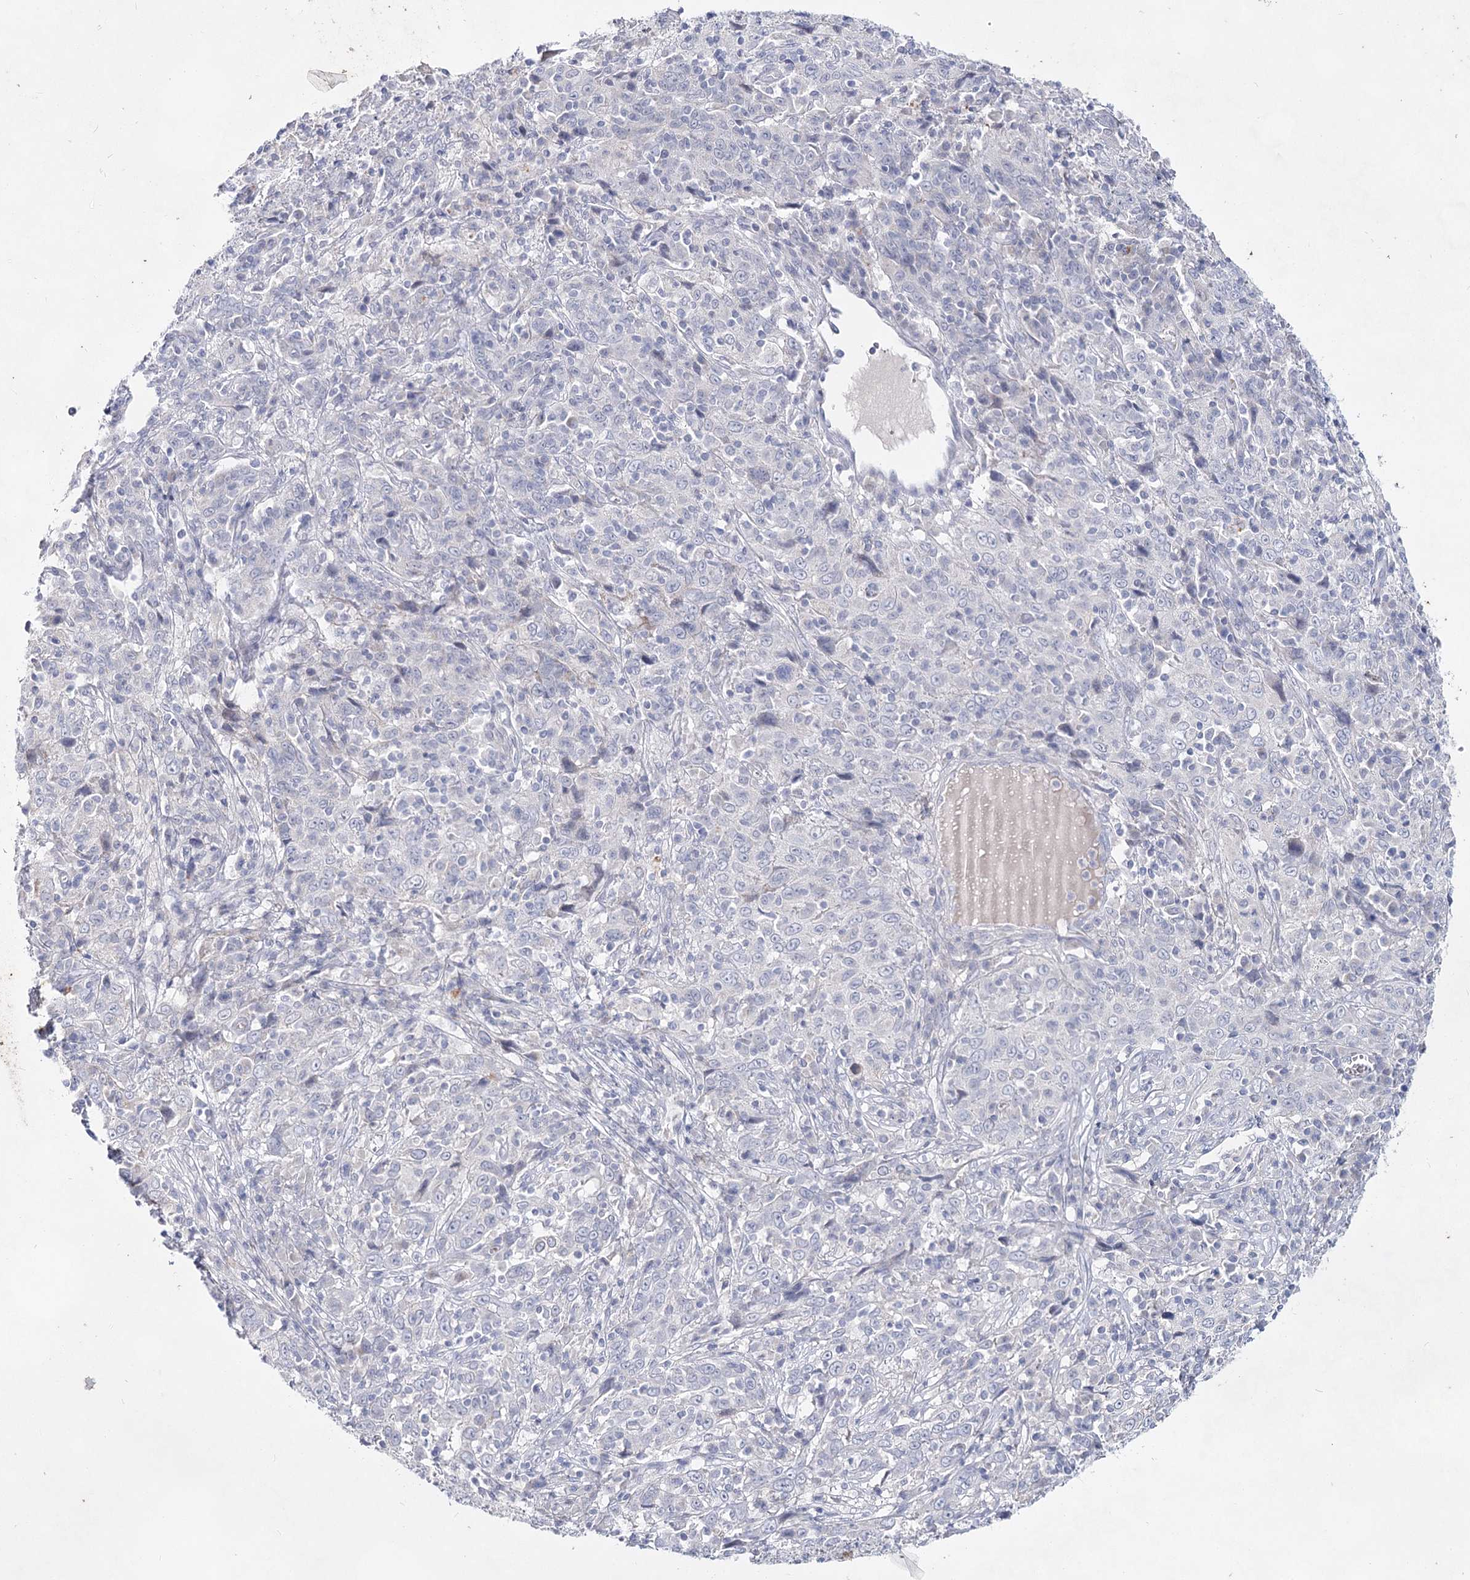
{"staining": {"intensity": "negative", "quantity": "none", "location": "none"}, "tissue": "cervical cancer", "cell_type": "Tumor cells", "image_type": "cancer", "snomed": [{"axis": "morphology", "description": "Squamous cell carcinoma, NOS"}, {"axis": "topography", "description": "Cervix"}], "caption": "A photomicrograph of human cervical squamous cell carcinoma is negative for staining in tumor cells.", "gene": "CCDC73", "patient": {"sex": "female", "age": 46}}